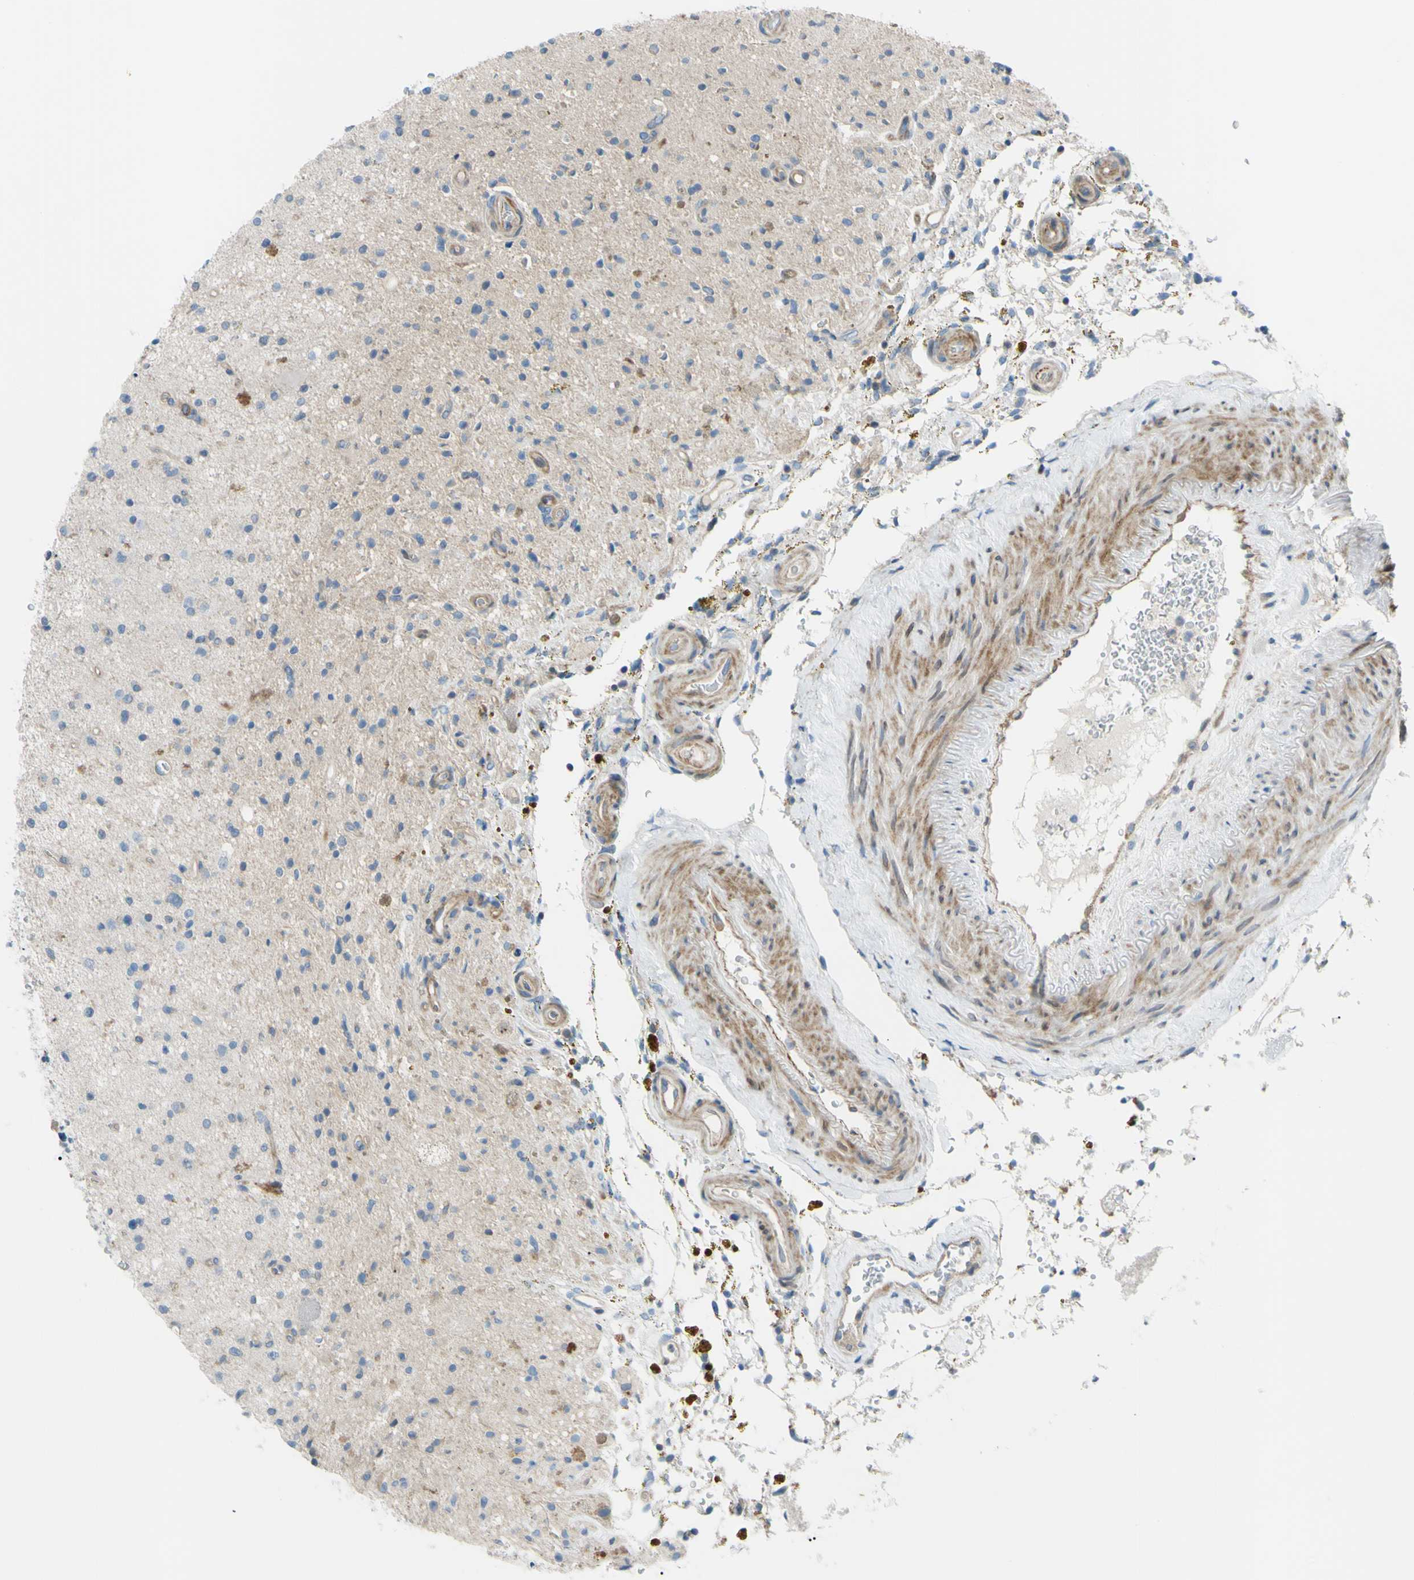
{"staining": {"intensity": "moderate", "quantity": "<25%", "location": "cytoplasmic/membranous"}, "tissue": "glioma", "cell_type": "Tumor cells", "image_type": "cancer", "snomed": [{"axis": "morphology", "description": "Glioma, malignant, High grade"}, {"axis": "topography", "description": "Brain"}], "caption": "DAB (3,3'-diaminobenzidine) immunohistochemical staining of glioma exhibits moderate cytoplasmic/membranous protein staining in approximately <25% of tumor cells. (Brightfield microscopy of DAB IHC at high magnification).", "gene": "PAK2", "patient": {"sex": "male", "age": 33}}